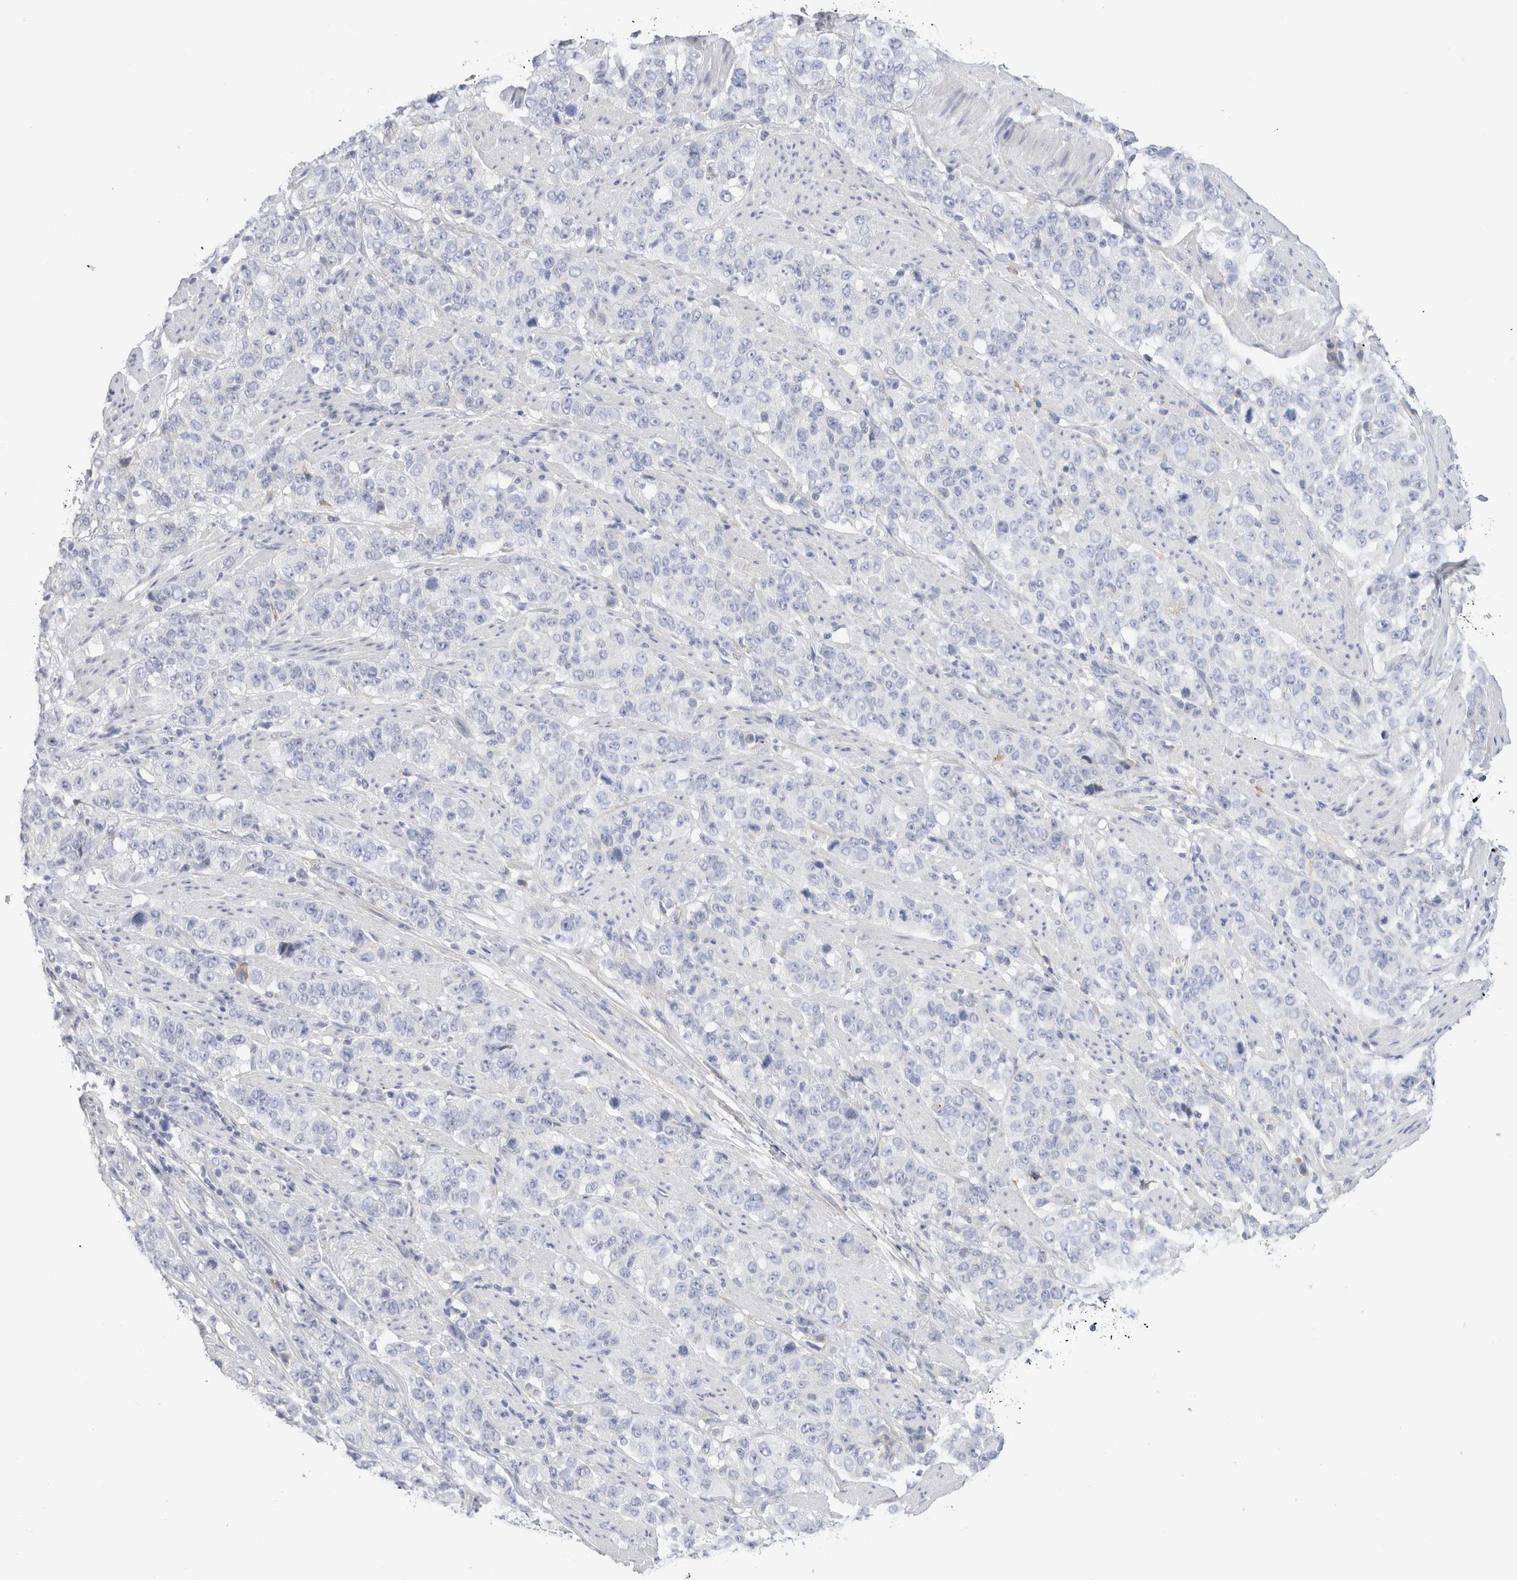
{"staining": {"intensity": "negative", "quantity": "none", "location": "none"}, "tissue": "stomach cancer", "cell_type": "Tumor cells", "image_type": "cancer", "snomed": [{"axis": "morphology", "description": "Adenocarcinoma, NOS"}, {"axis": "topography", "description": "Stomach"}], "caption": "IHC photomicrograph of neoplastic tissue: stomach cancer (adenocarcinoma) stained with DAB shows no significant protein positivity in tumor cells.", "gene": "GADD45G", "patient": {"sex": "male", "age": 48}}